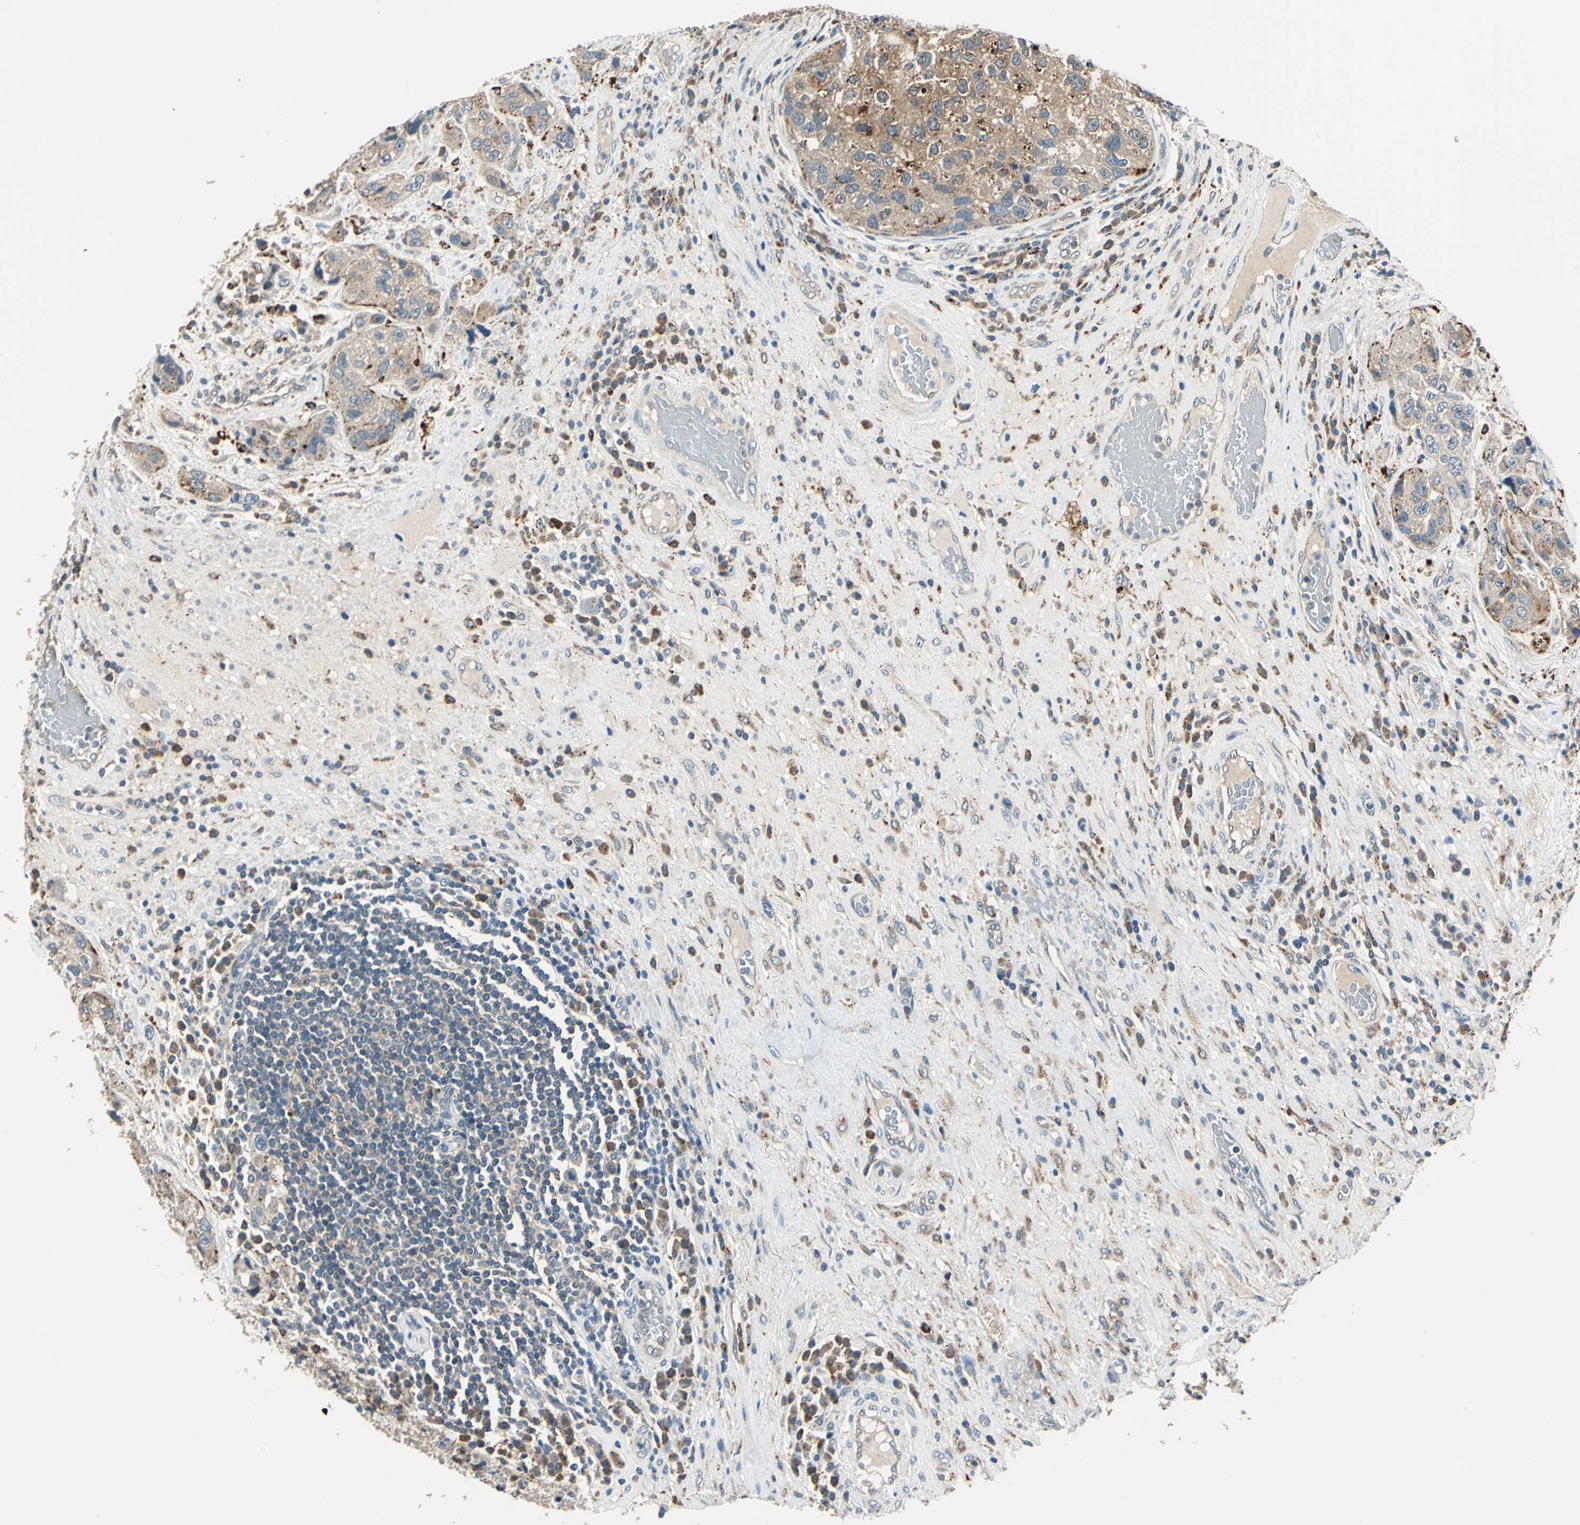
{"staining": {"intensity": "weak", "quantity": ">75%", "location": "cytoplasmic/membranous"}, "tissue": "urothelial cancer", "cell_type": "Tumor cells", "image_type": "cancer", "snomed": [{"axis": "morphology", "description": "Urothelial carcinoma, High grade"}, {"axis": "topography", "description": "Urinary bladder"}], "caption": "Urothelial cancer stained with a brown dye exhibits weak cytoplasmic/membranous positive staining in about >75% of tumor cells.", "gene": "NIT1", "patient": {"sex": "female", "age": 64}}